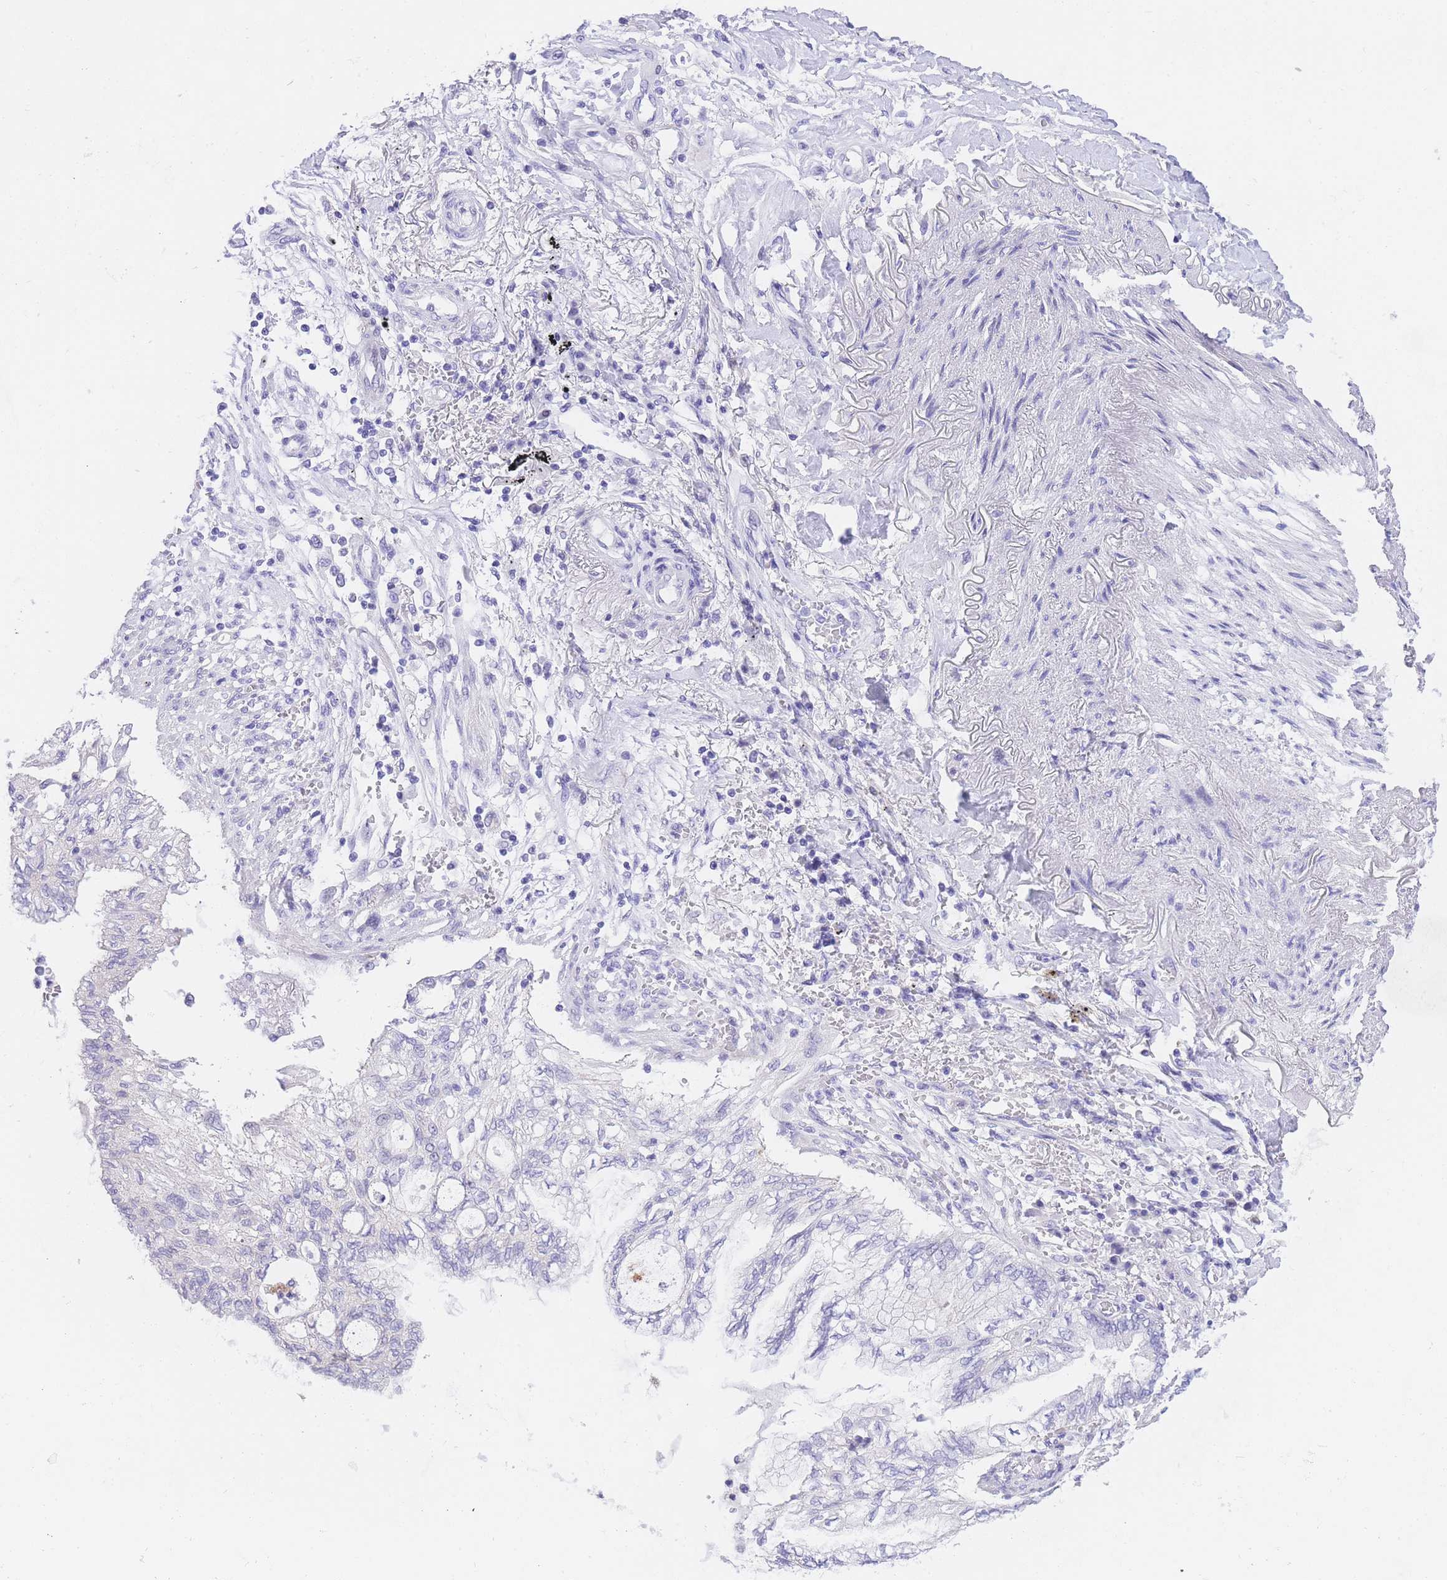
{"staining": {"intensity": "negative", "quantity": "none", "location": "none"}, "tissue": "lung cancer", "cell_type": "Tumor cells", "image_type": "cancer", "snomed": [{"axis": "morphology", "description": "Adenocarcinoma, NOS"}, {"axis": "topography", "description": "Lung"}], "caption": "A high-resolution image shows immunohistochemistry (IHC) staining of lung adenocarcinoma, which demonstrates no significant staining in tumor cells. (Brightfield microscopy of DAB (3,3'-diaminobenzidine) immunohistochemistry at high magnification).", "gene": "TIFAB", "patient": {"sex": "female", "age": 70}}